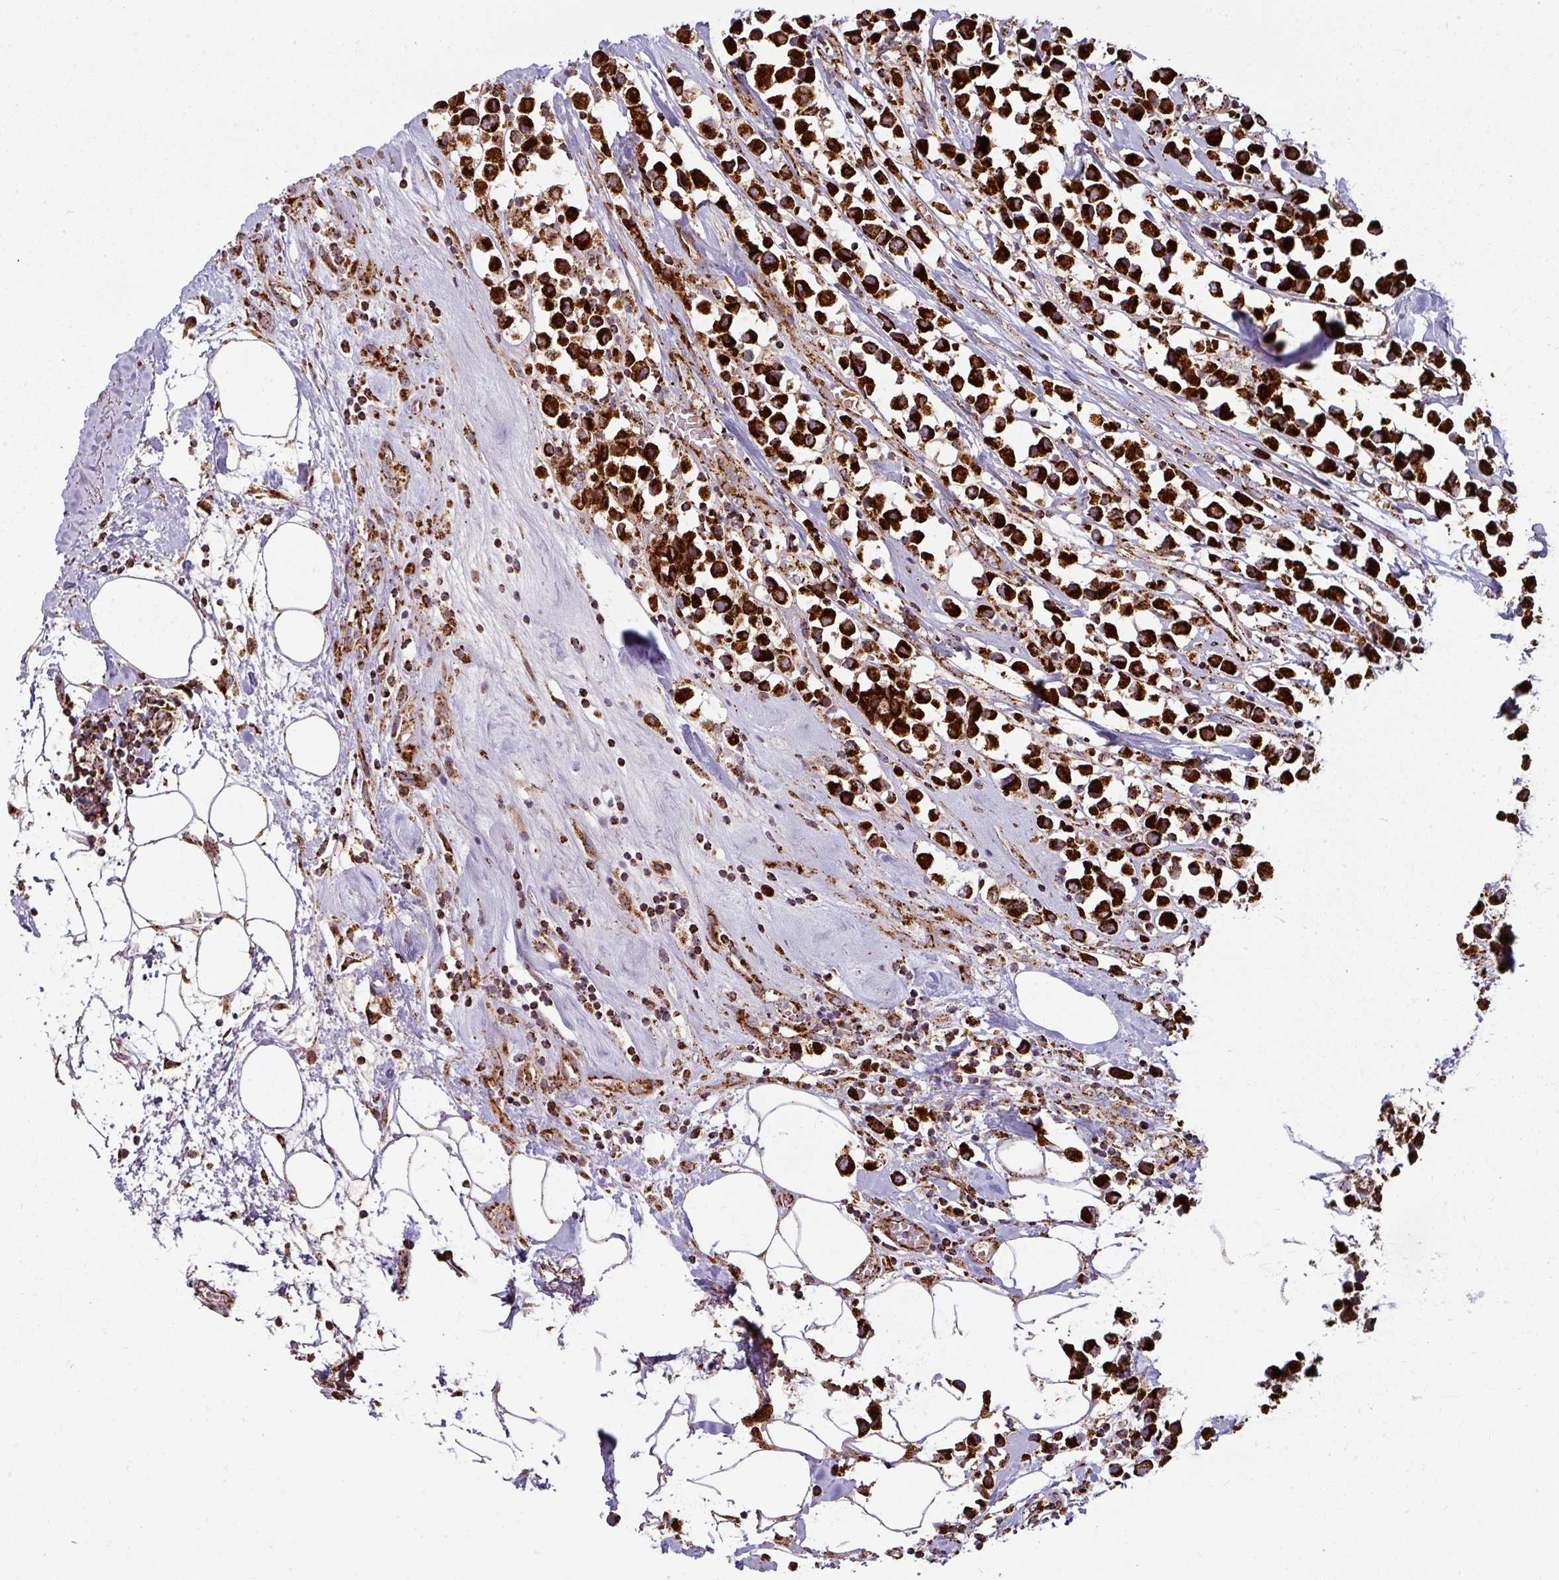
{"staining": {"intensity": "strong", "quantity": ">75%", "location": "cytoplasmic/membranous"}, "tissue": "breast cancer", "cell_type": "Tumor cells", "image_type": "cancer", "snomed": [{"axis": "morphology", "description": "Duct carcinoma"}, {"axis": "topography", "description": "Breast"}], "caption": "IHC image of human breast cancer (intraductal carcinoma) stained for a protein (brown), which demonstrates high levels of strong cytoplasmic/membranous expression in about >75% of tumor cells.", "gene": "TRAP1", "patient": {"sex": "female", "age": 61}}